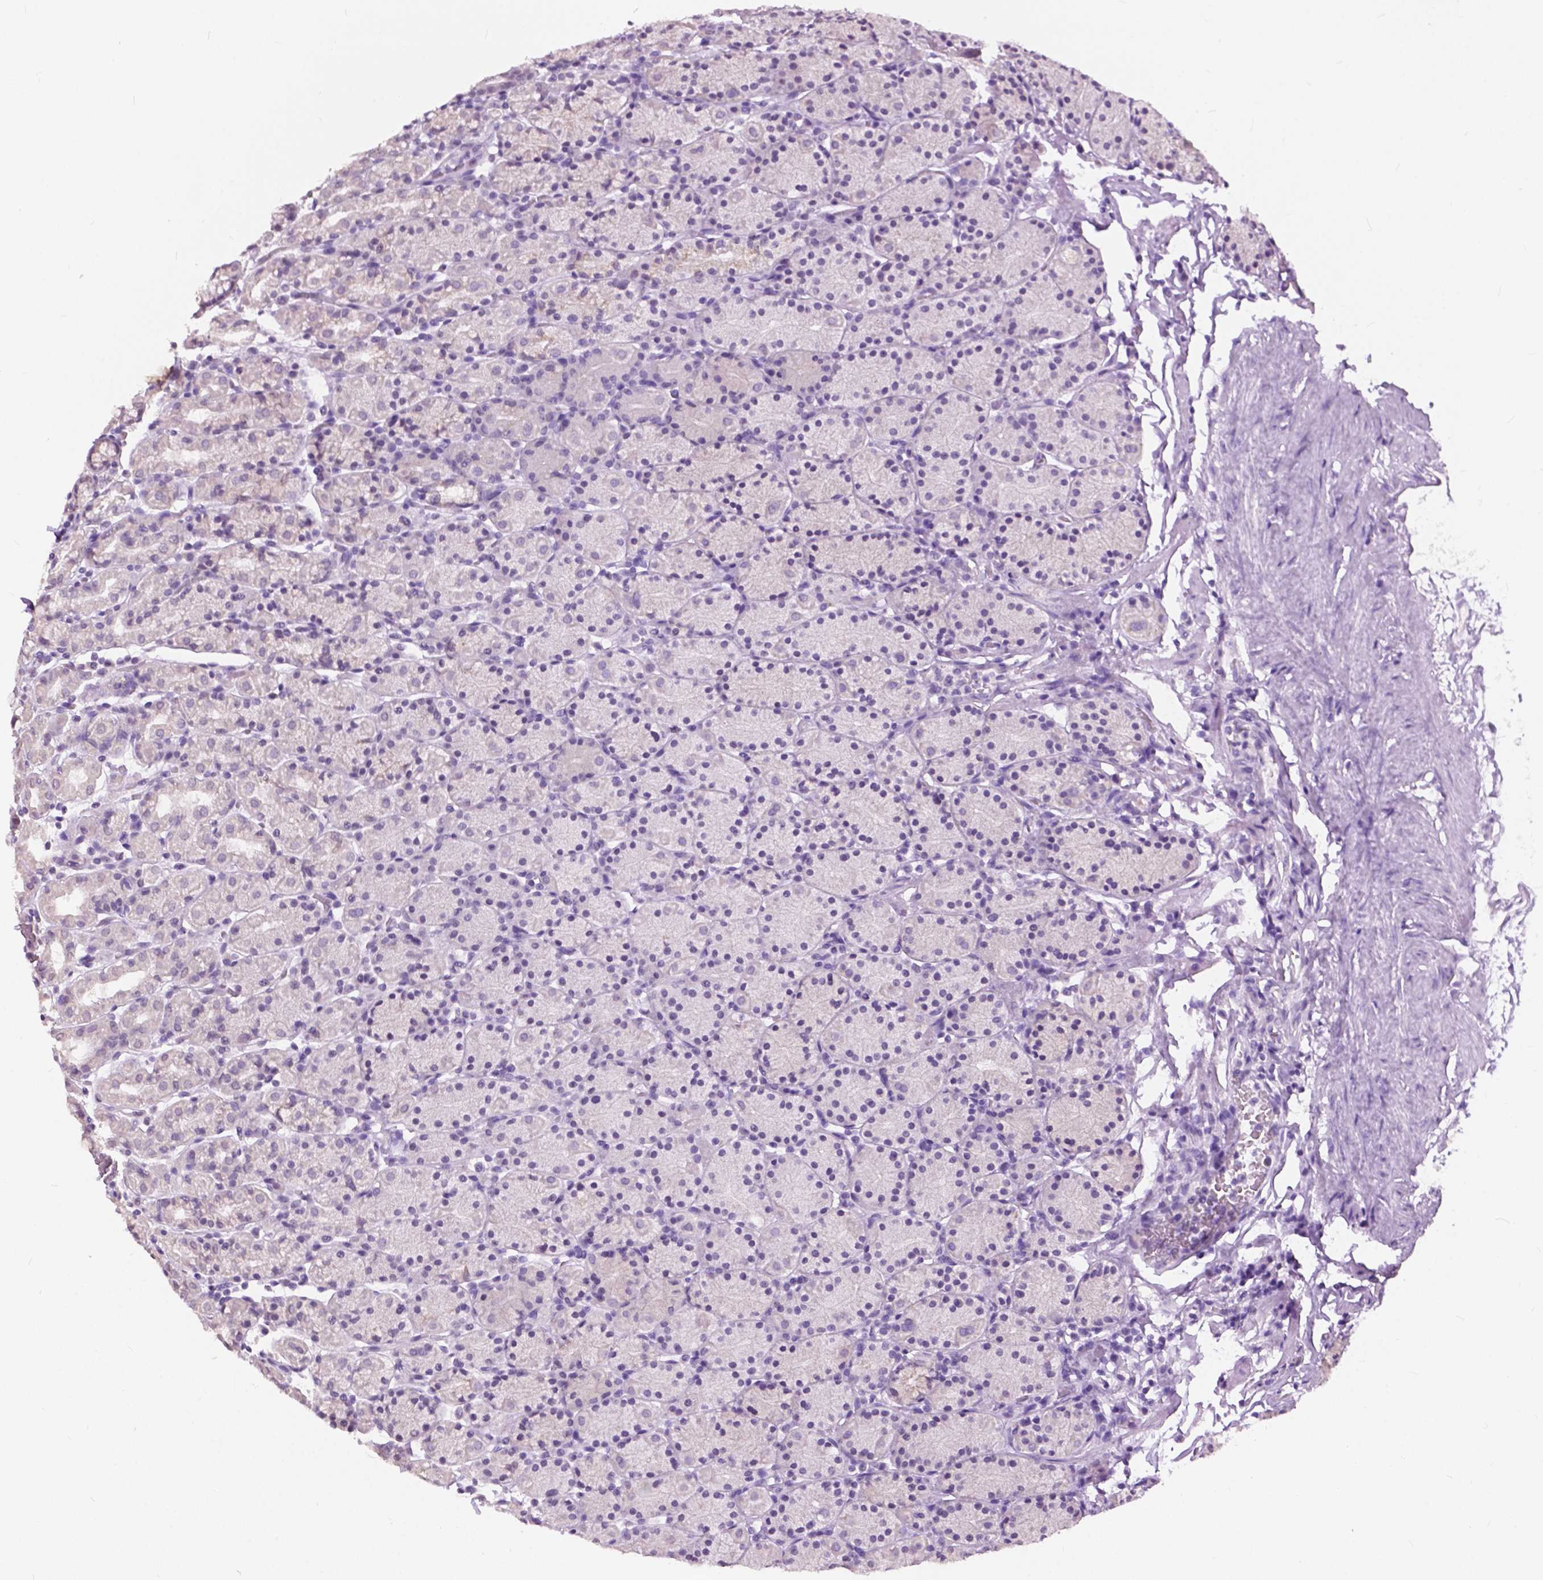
{"staining": {"intensity": "weak", "quantity": "<25%", "location": "cytoplasmic/membranous"}, "tissue": "stomach", "cell_type": "Glandular cells", "image_type": "normal", "snomed": [{"axis": "morphology", "description": "Normal tissue, NOS"}, {"axis": "topography", "description": "Stomach, upper"}, {"axis": "topography", "description": "Stomach"}], "caption": "This is an IHC image of normal human stomach. There is no expression in glandular cells.", "gene": "GPR37L1", "patient": {"sex": "male", "age": 62}}